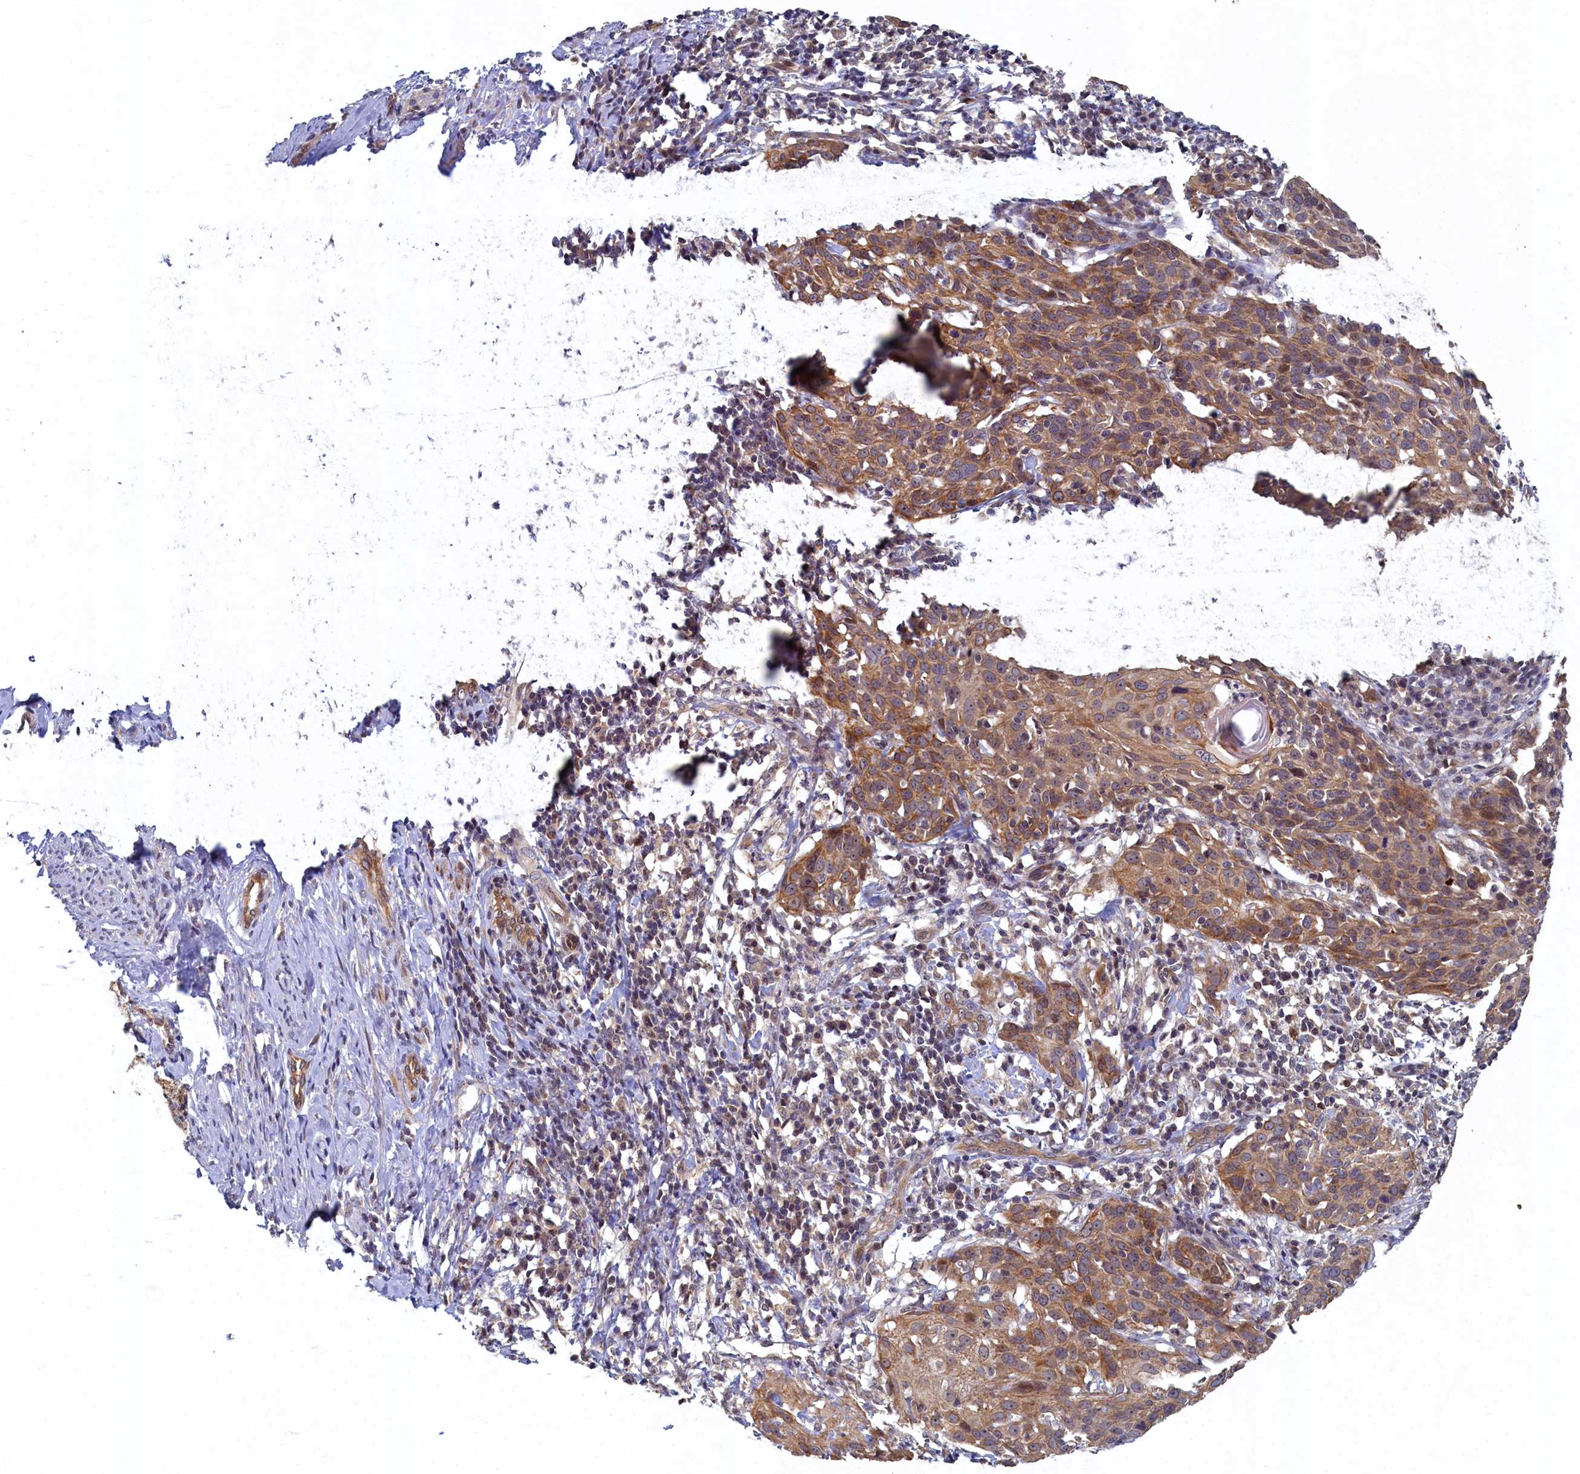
{"staining": {"intensity": "moderate", "quantity": ">75%", "location": "cytoplasmic/membranous"}, "tissue": "cervical cancer", "cell_type": "Tumor cells", "image_type": "cancer", "snomed": [{"axis": "morphology", "description": "Squamous cell carcinoma, NOS"}, {"axis": "topography", "description": "Cervix"}], "caption": "Cervical squamous cell carcinoma was stained to show a protein in brown. There is medium levels of moderate cytoplasmic/membranous positivity in approximately >75% of tumor cells. (DAB IHC with brightfield microscopy, high magnification).", "gene": "CEP20", "patient": {"sex": "female", "age": 50}}